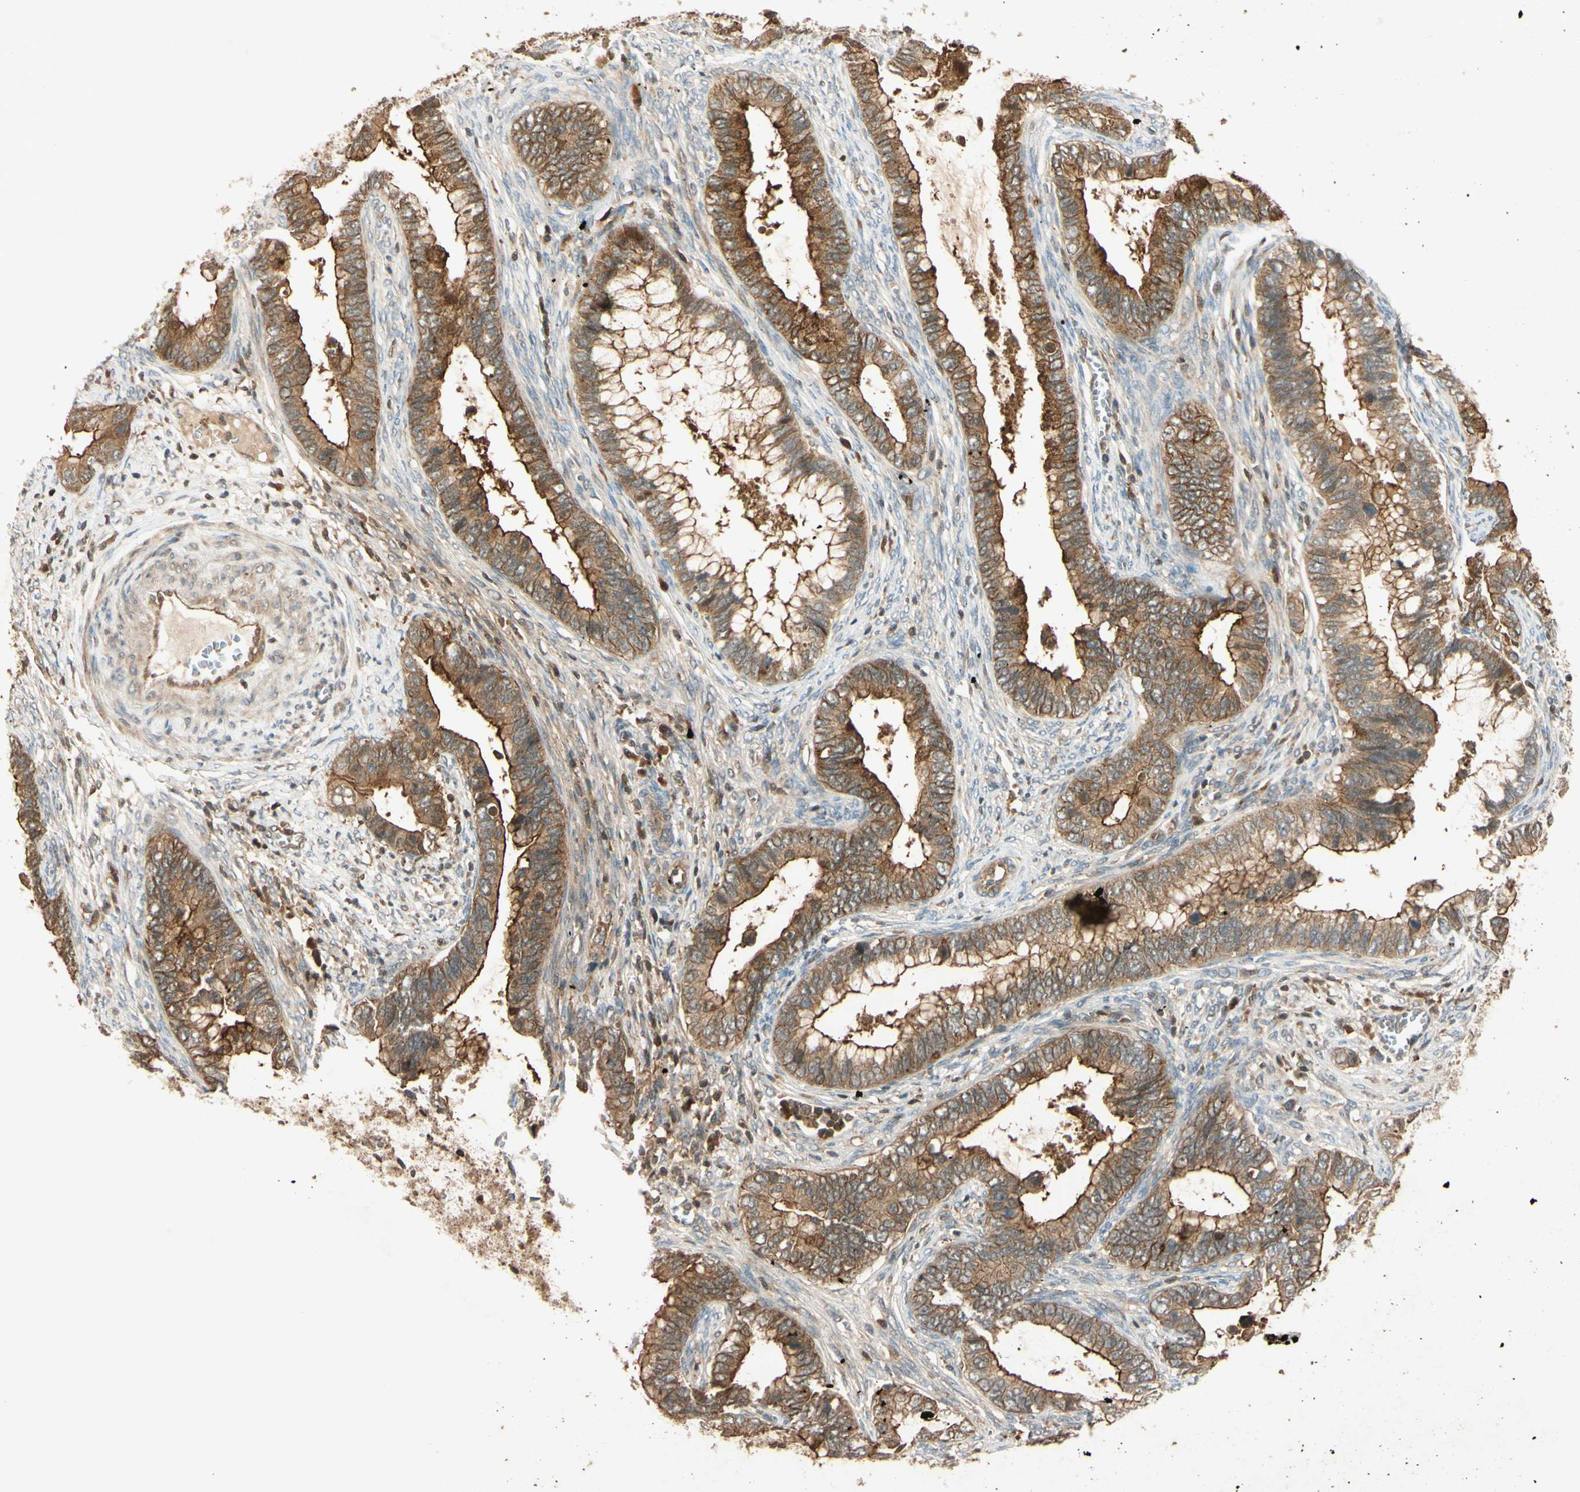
{"staining": {"intensity": "moderate", "quantity": ">75%", "location": "cytoplasmic/membranous"}, "tissue": "cervical cancer", "cell_type": "Tumor cells", "image_type": "cancer", "snomed": [{"axis": "morphology", "description": "Adenocarcinoma, NOS"}, {"axis": "topography", "description": "Cervix"}], "caption": "About >75% of tumor cells in human cervical cancer (adenocarcinoma) demonstrate moderate cytoplasmic/membranous protein expression as visualized by brown immunohistochemical staining.", "gene": "EPHA8", "patient": {"sex": "female", "age": 44}}